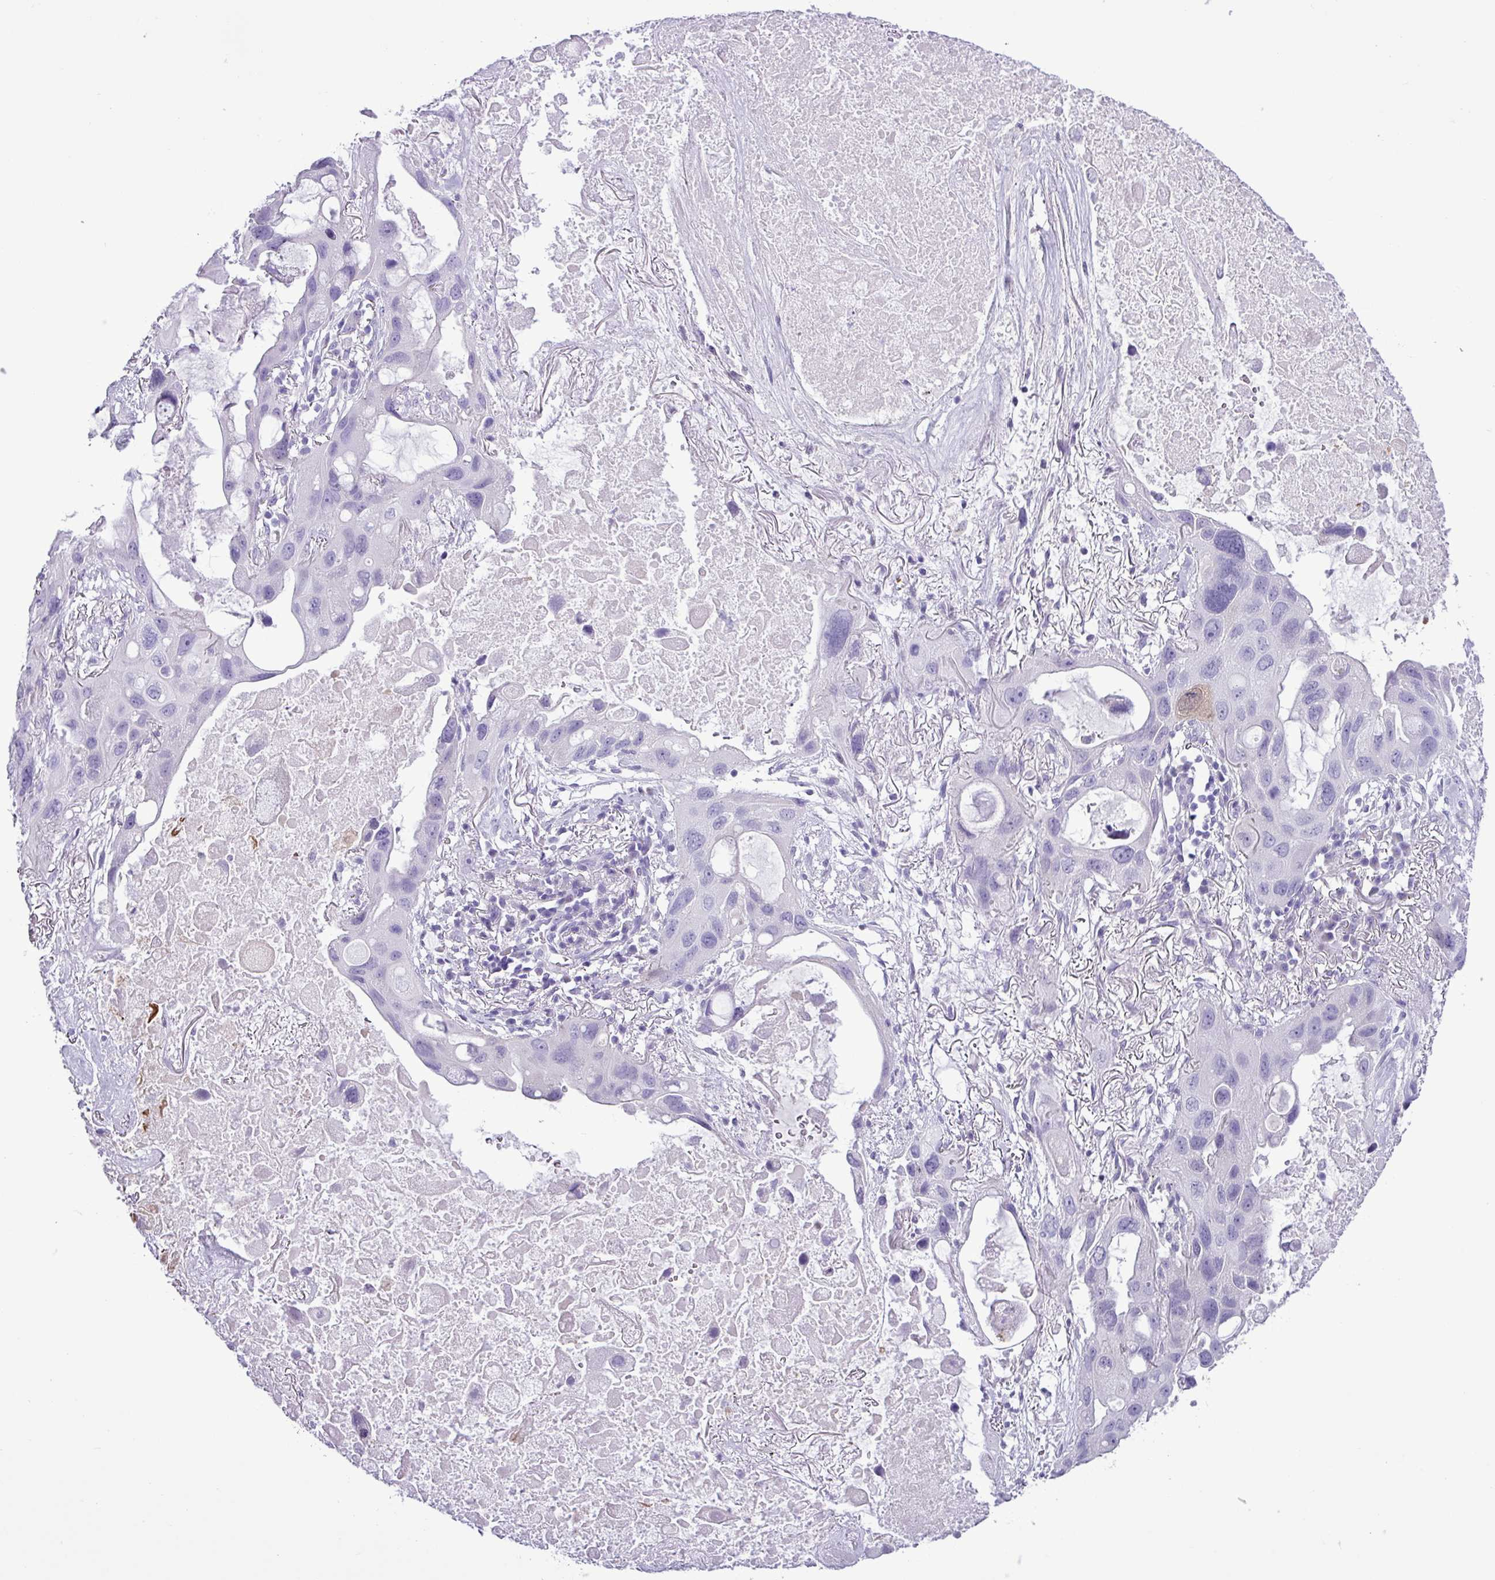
{"staining": {"intensity": "negative", "quantity": "none", "location": "none"}, "tissue": "lung cancer", "cell_type": "Tumor cells", "image_type": "cancer", "snomed": [{"axis": "morphology", "description": "Squamous cell carcinoma, NOS"}, {"axis": "topography", "description": "Lung"}], "caption": "Immunohistochemistry of lung cancer shows no positivity in tumor cells. Brightfield microscopy of immunohistochemistry stained with DAB (brown) and hematoxylin (blue), captured at high magnification.", "gene": "ALDH3A1", "patient": {"sex": "female", "age": 73}}